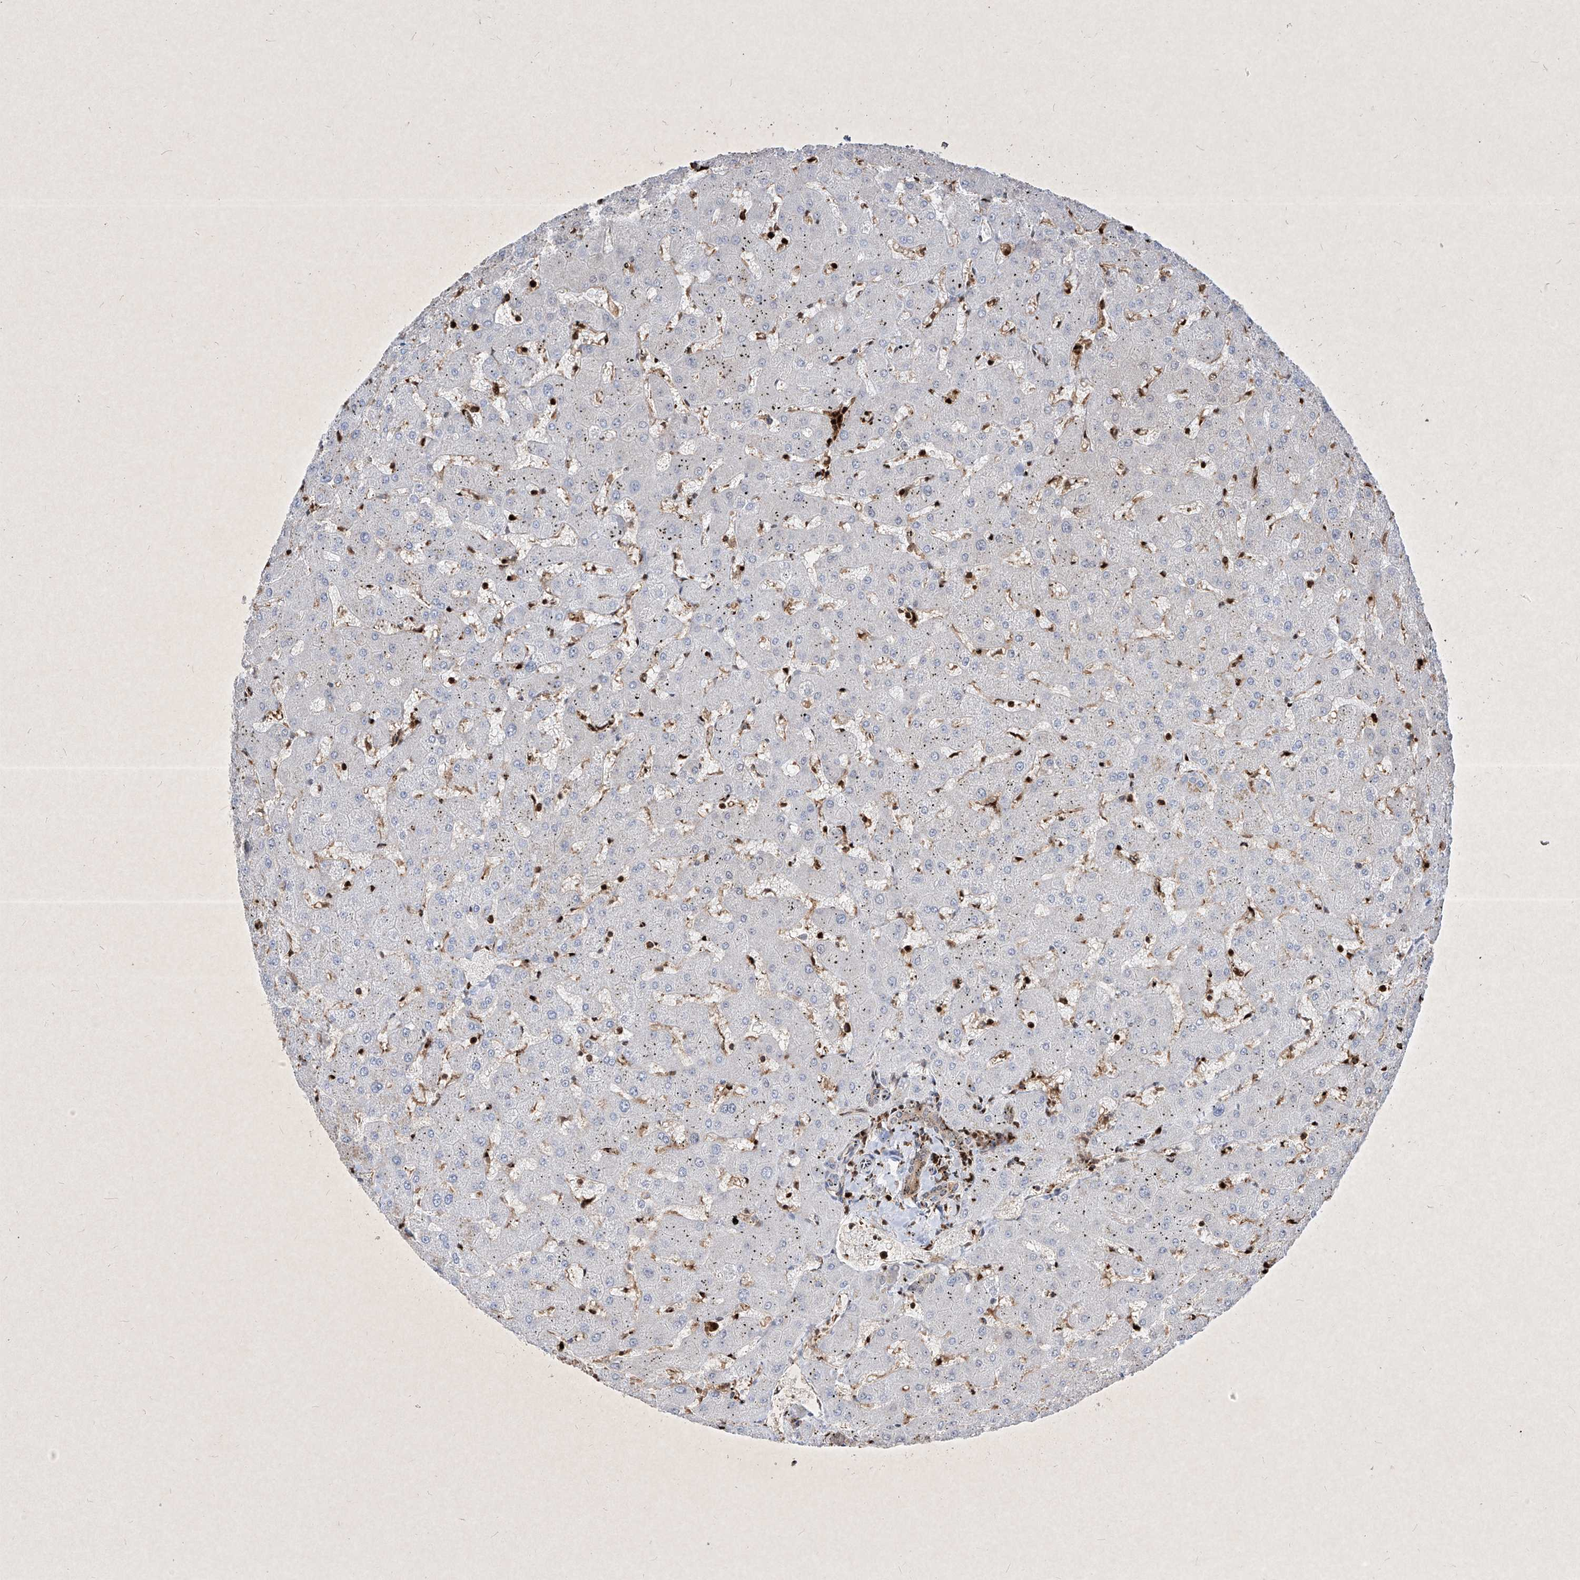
{"staining": {"intensity": "weak", "quantity": "25%-75%", "location": "cytoplasmic/membranous"}, "tissue": "liver", "cell_type": "Cholangiocytes", "image_type": "normal", "snomed": [{"axis": "morphology", "description": "Normal tissue, NOS"}, {"axis": "topography", "description": "Liver"}], "caption": "Approximately 25%-75% of cholangiocytes in normal liver show weak cytoplasmic/membranous protein staining as visualized by brown immunohistochemical staining.", "gene": "PSMB10", "patient": {"sex": "female", "age": 63}}